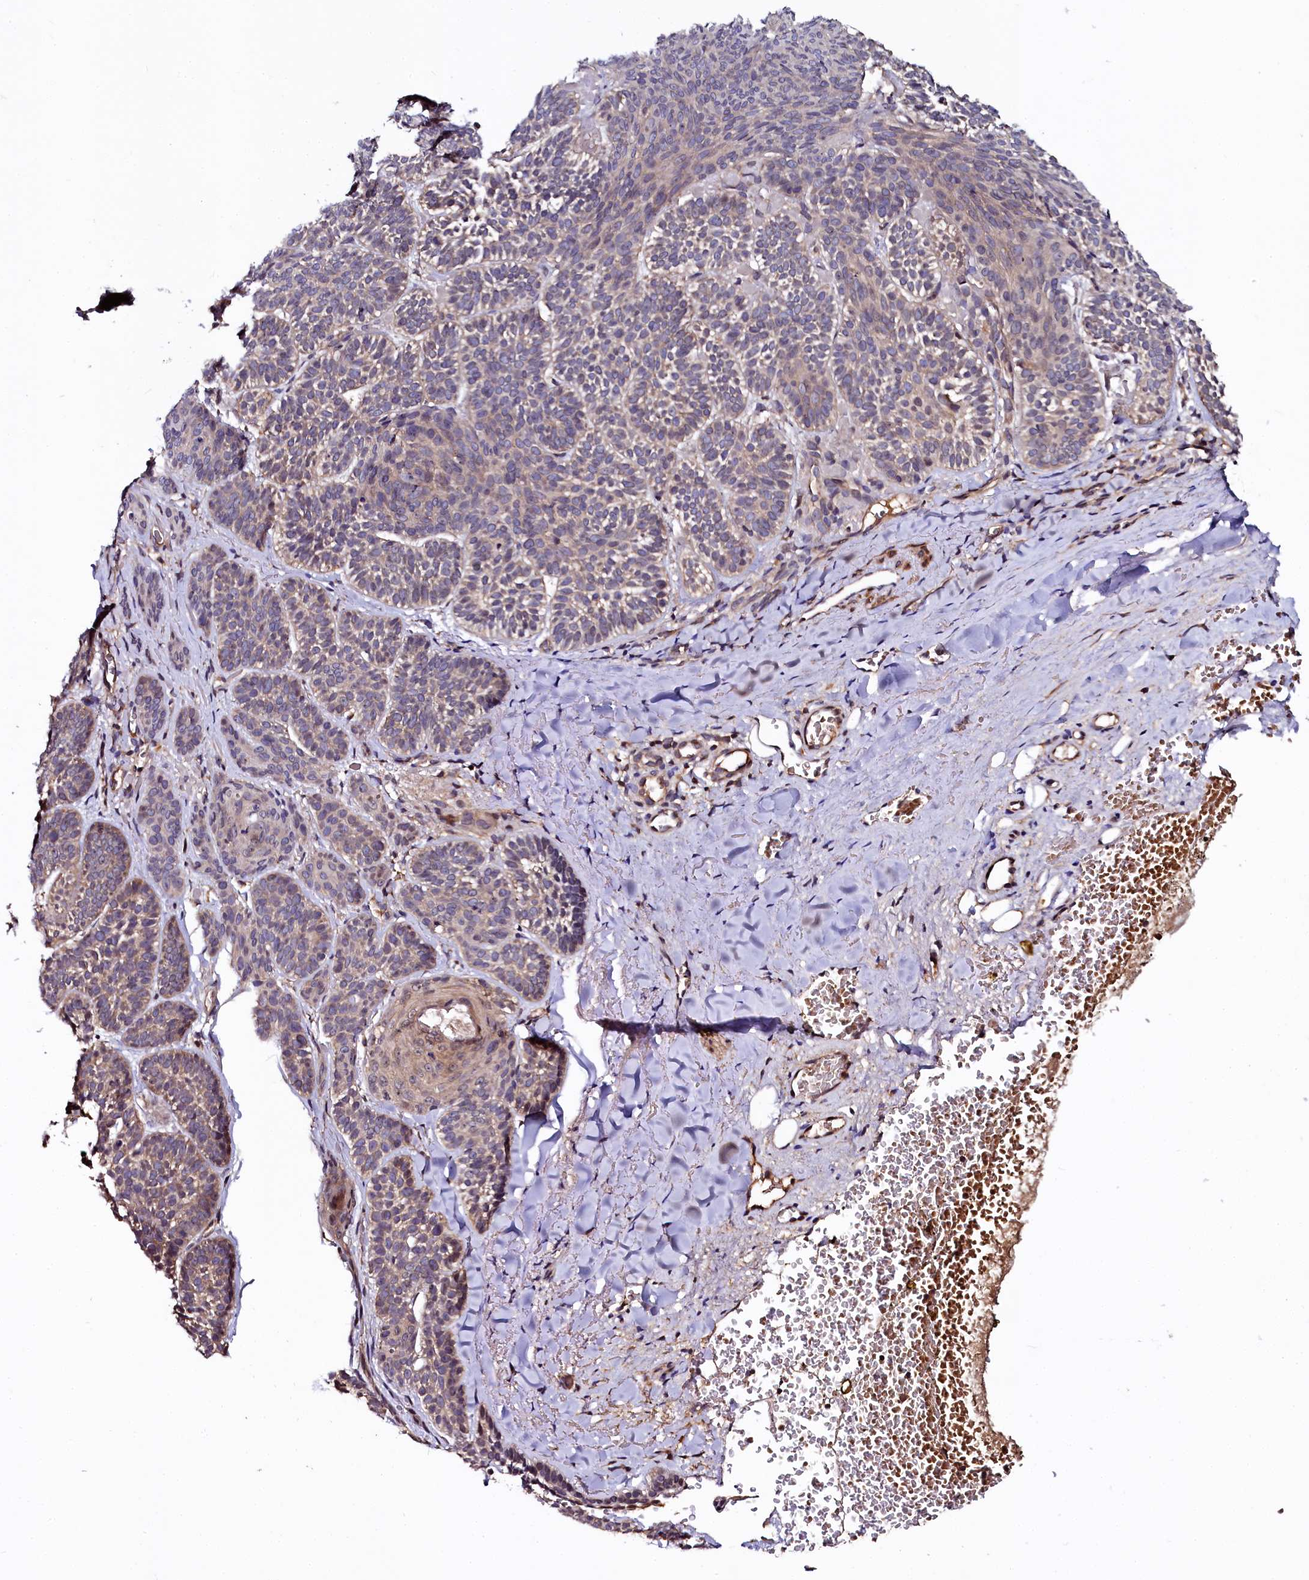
{"staining": {"intensity": "weak", "quantity": "25%-75%", "location": "cytoplasmic/membranous"}, "tissue": "skin cancer", "cell_type": "Tumor cells", "image_type": "cancer", "snomed": [{"axis": "morphology", "description": "Basal cell carcinoma"}, {"axis": "topography", "description": "Skin"}], "caption": "The image reveals a brown stain indicating the presence of a protein in the cytoplasmic/membranous of tumor cells in skin cancer (basal cell carcinoma).", "gene": "N4BP1", "patient": {"sex": "male", "age": 85}}